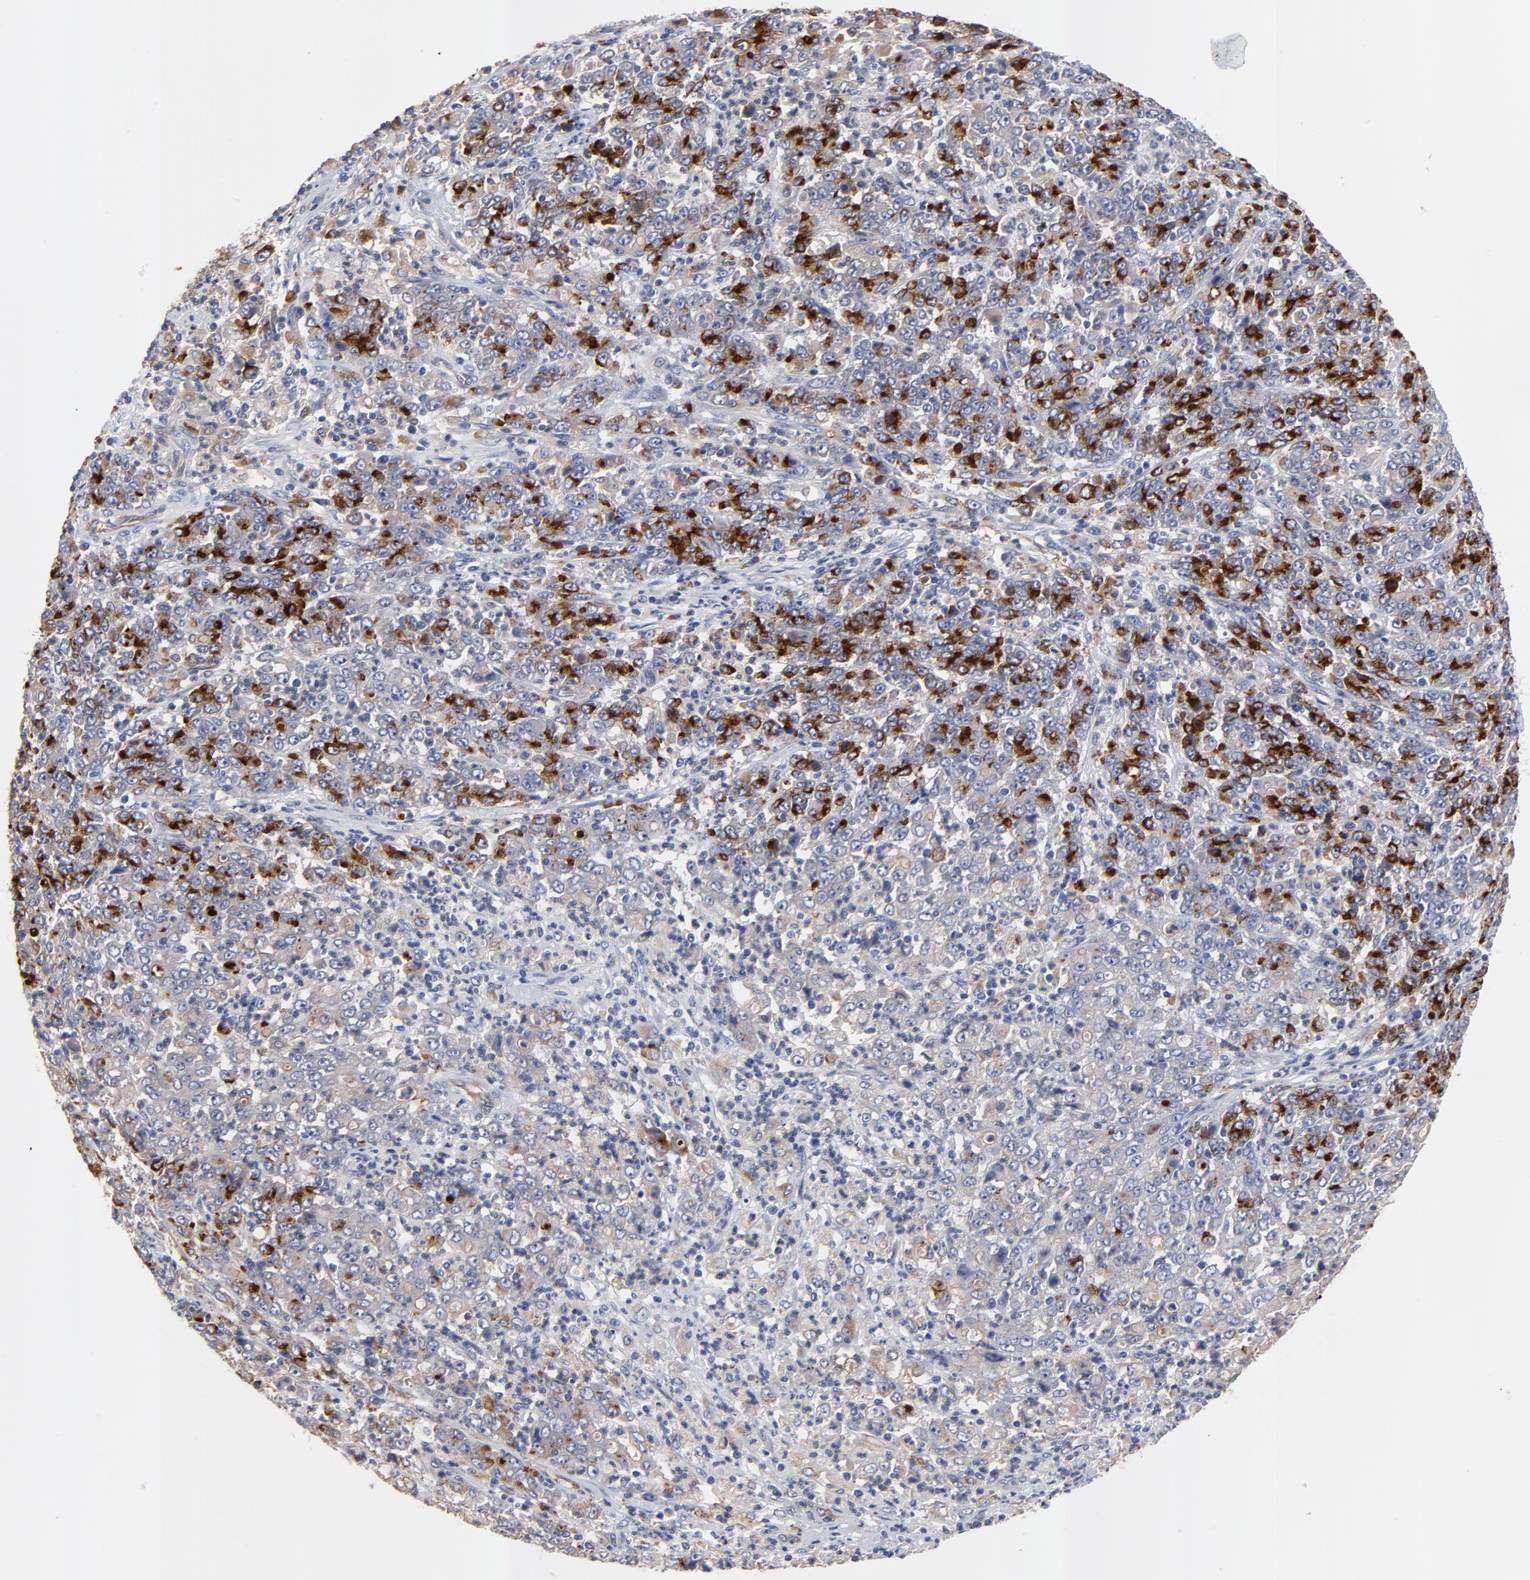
{"staining": {"intensity": "strong", "quantity": "25%-75%", "location": "cytoplasmic/membranous"}, "tissue": "stomach cancer", "cell_type": "Tumor cells", "image_type": "cancer", "snomed": [{"axis": "morphology", "description": "Adenocarcinoma, NOS"}, {"axis": "topography", "description": "Stomach, lower"}], "caption": "Immunohistochemical staining of stomach cancer displays high levels of strong cytoplasmic/membranous staining in approximately 25%-75% of tumor cells. (Stains: DAB (3,3'-diaminobenzidine) in brown, nuclei in blue, Microscopy: brightfield microscopy at high magnification).", "gene": "FBXL2", "patient": {"sex": "female", "age": 71}}